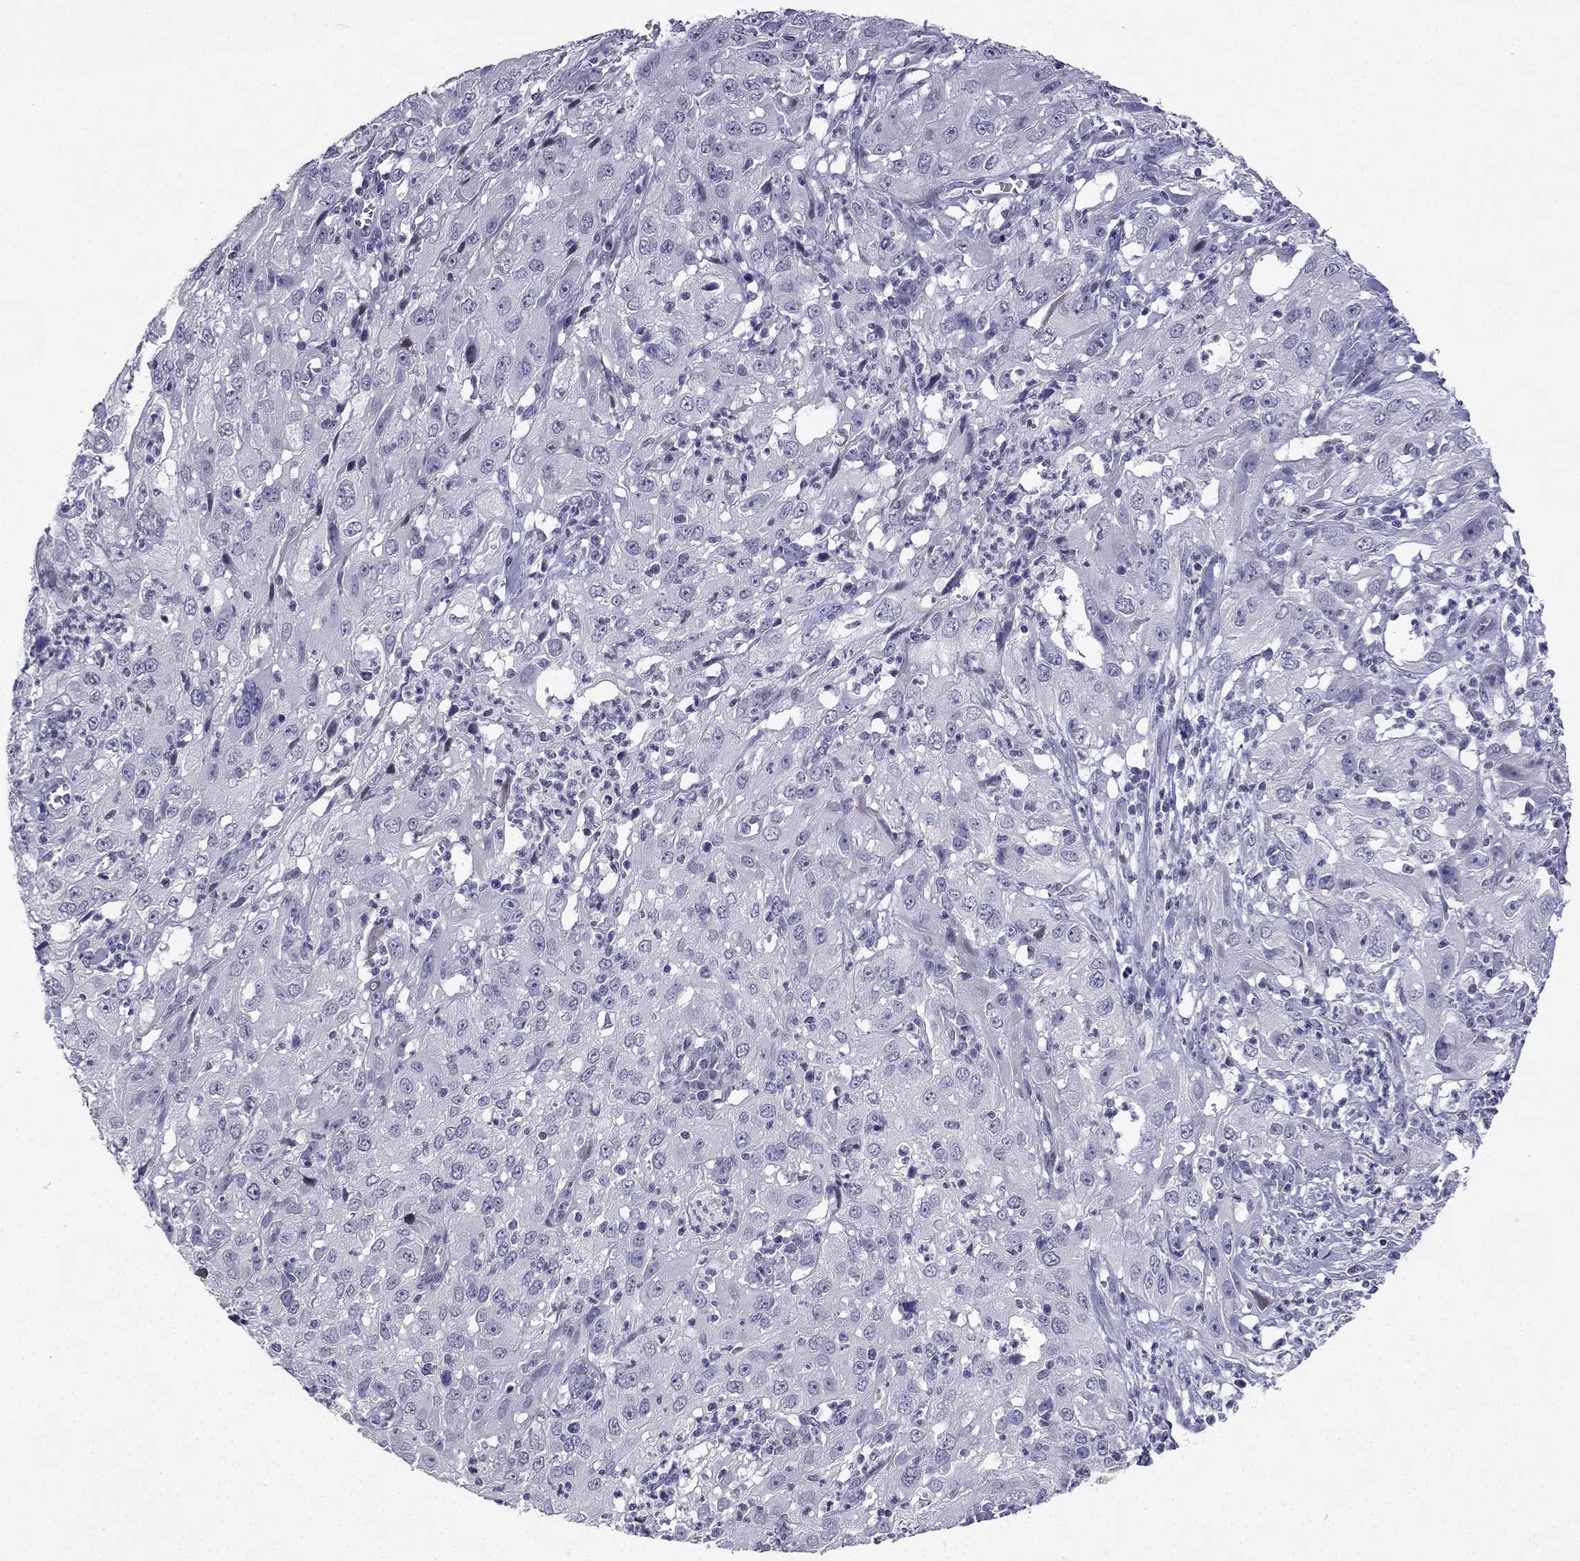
{"staining": {"intensity": "negative", "quantity": "none", "location": "none"}, "tissue": "cervical cancer", "cell_type": "Tumor cells", "image_type": "cancer", "snomed": [{"axis": "morphology", "description": "Squamous cell carcinoma, NOS"}, {"axis": "topography", "description": "Cervix"}], "caption": "Immunohistochemistry micrograph of human cervical cancer stained for a protein (brown), which demonstrates no staining in tumor cells.", "gene": "CFAP70", "patient": {"sex": "female", "age": 32}}